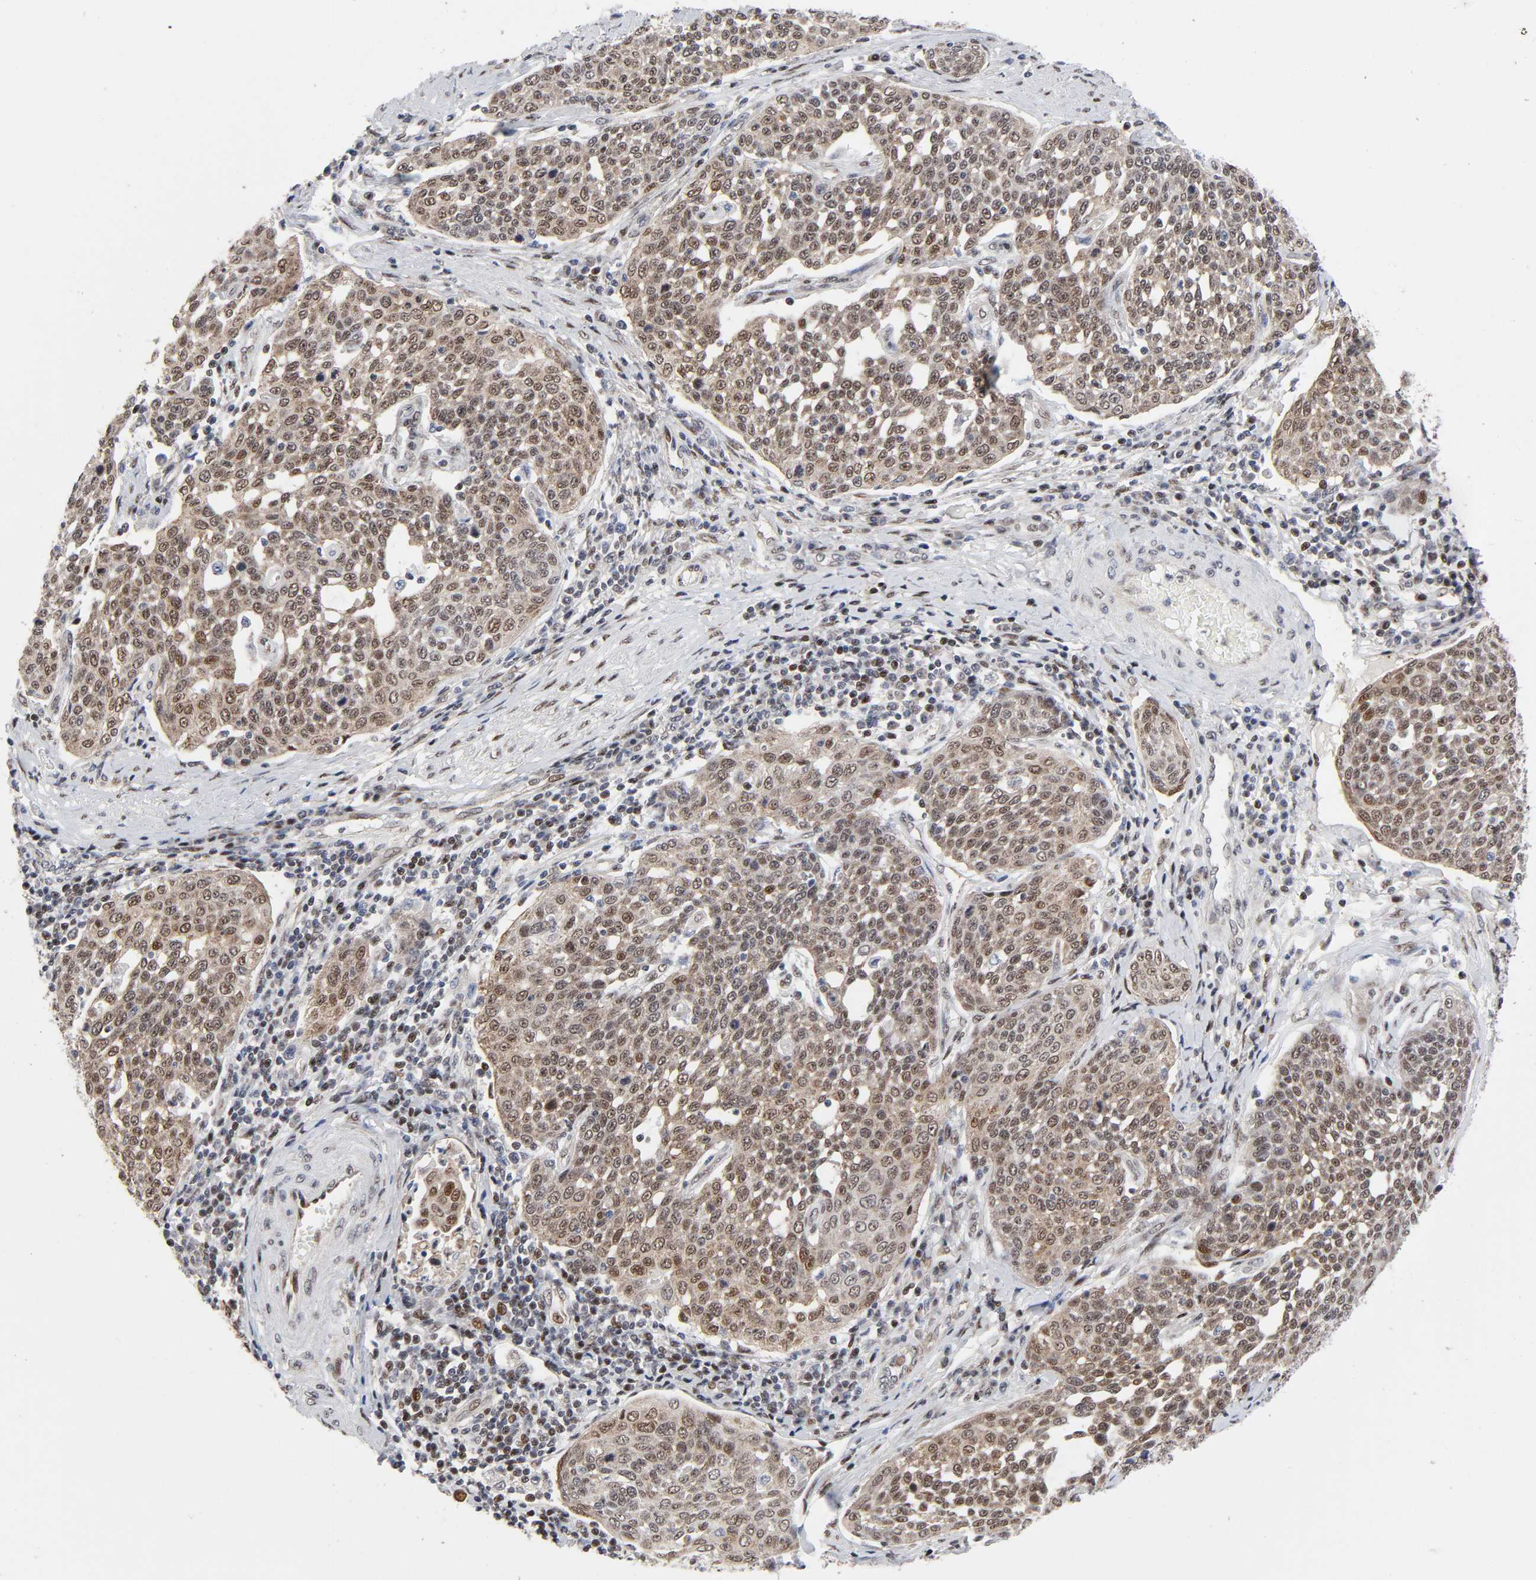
{"staining": {"intensity": "strong", "quantity": ">75%", "location": "cytoplasmic/membranous,nuclear"}, "tissue": "cervical cancer", "cell_type": "Tumor cells", "image_type": "cancer", "snomed": [{"axis": "morphology", "description": "Squamous cell carcinoma, NOS"}, {"axis": "topography", "description": "Cervix"}], "caption": "Cervical cancer stained with a protein marker displays strong staining in tumor cells.", "gene": "STK38", "patient": {"sex": "female", "age": 34}}